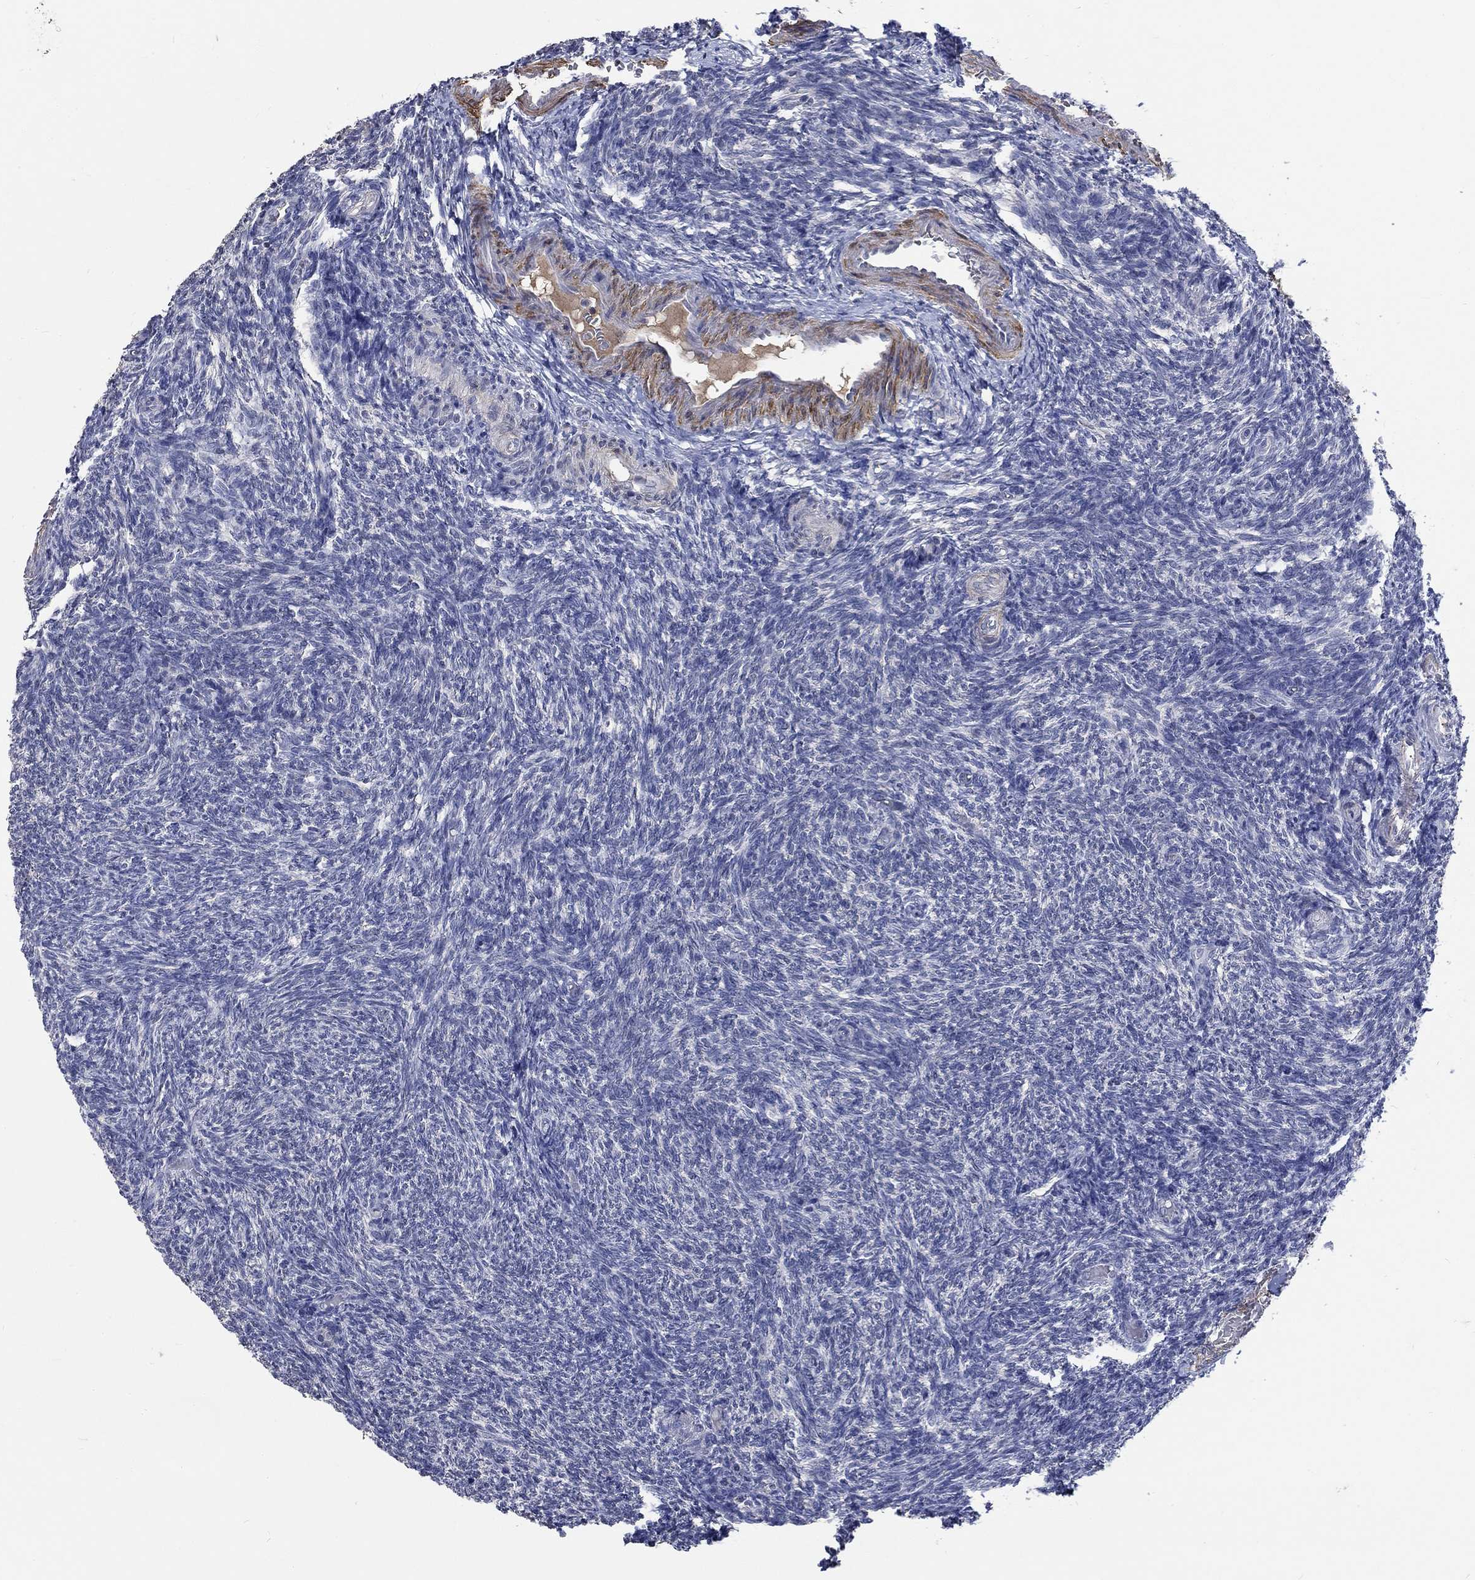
{"staining": {"intensity": "negative", "quantity": "none", "location": "none"}, "tissue": "ovary", "cell_type": "Ovarian stroma cells", "image_type": "normal", "snomed": [{"axis": "morphology", "description": "Normal tissue, NOS"}, {"axis": "topography", "description": "Ovary"}], "caption": "The image reveals no staining of ovarian stroma cells in unremarkable ovary. (DAB immunohistochemistry (IHC) visualized using brightfield microscopy, high magnification).", "gene": "ZBTB18", "patient": {"sex": "female", "age": 39}}